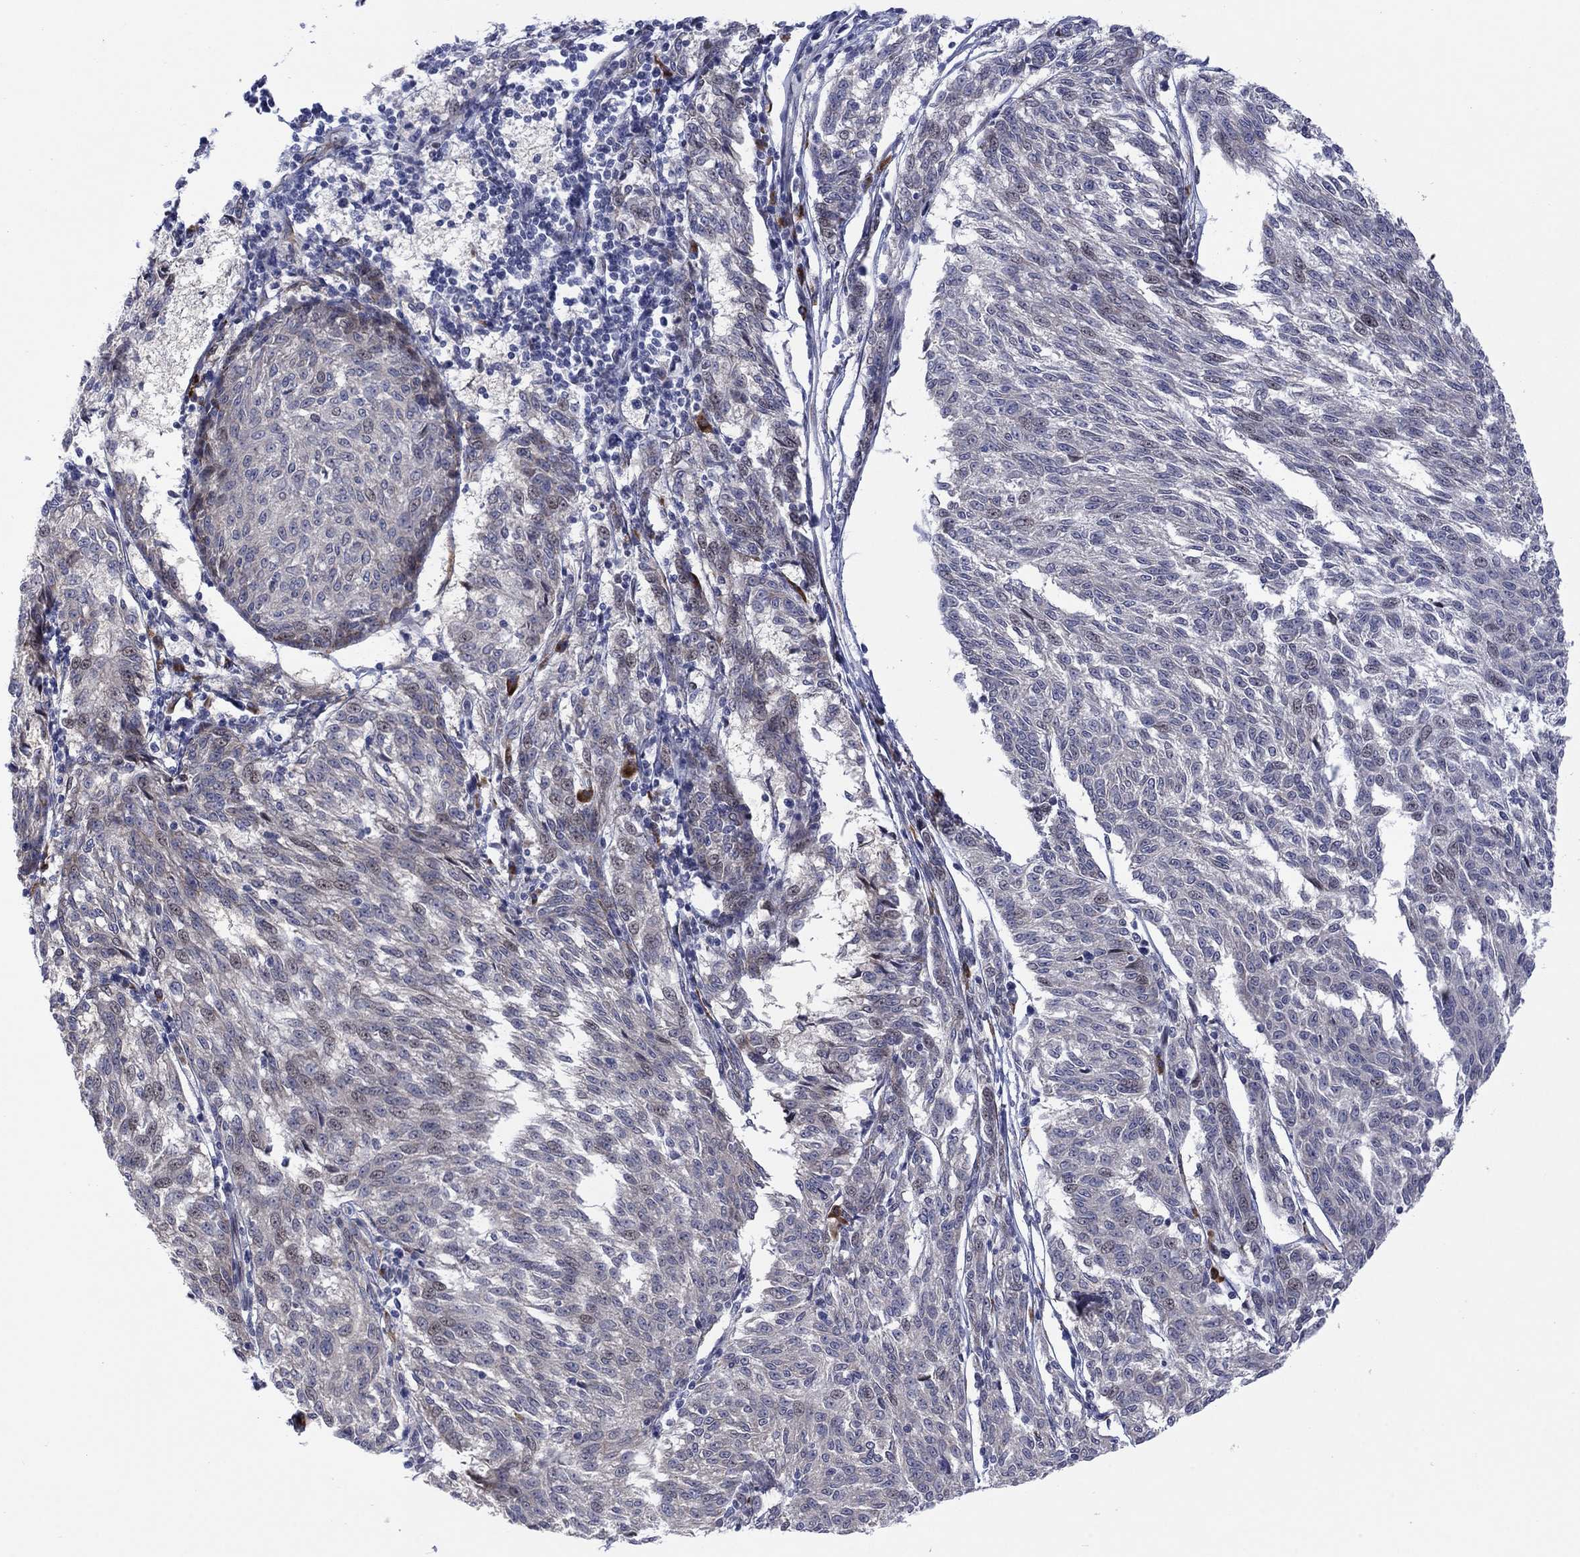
{"staining": {"intensity": "negative", "quantity": "none", "location": "none"}, "tissue": "melanoma", "cell_type": "Tumor cells", "image_type": "cancer", "snomed": [{"axis": "morphology", "description": "Malignant melanoma, NOS"}, {"axis": "topography", "description": "Skin"}], "caption": "This is an immunohistochemistry (IHC) photomicrograph of malignant melanoma. There is no expression in tumor cells.", "gene": "TTC21B", "patient": {"sex": "female", "age": 72}}